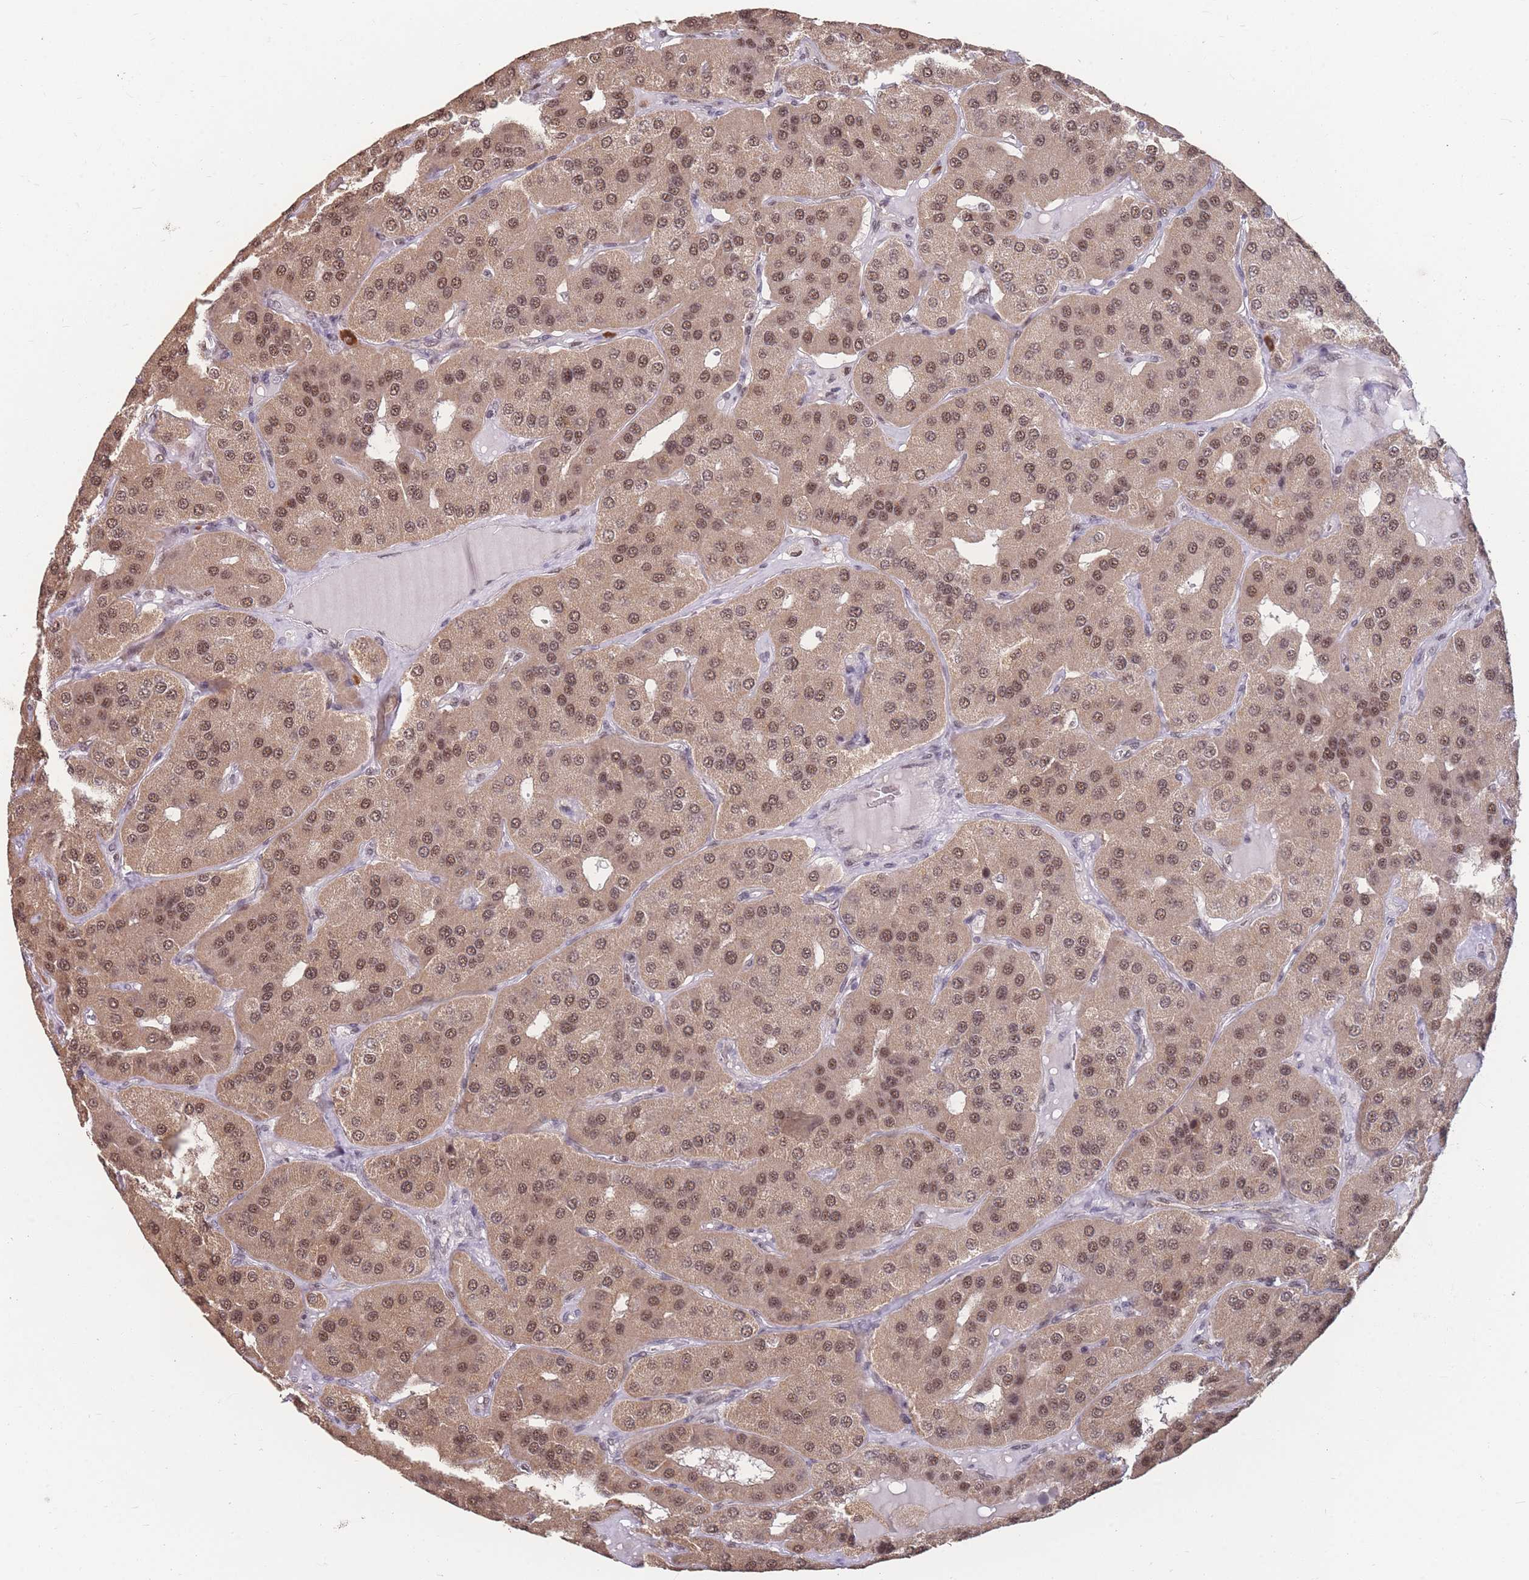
{"staining": {"intensity": "moderate", "quantity": ">75%", "location": "cytoplasmic/membranous,nuclear"}, "tissue": "parathyroid gland", "cell_type": "Glandular cells", "image_type": "normal", "snomed": [{"axis": "morphology", "description": "Normal tissue, NOS"}, {"axis": "morphology", "description": "Adenoma, NOS"}, {"axis": "topography", "description": "Parathyroid gland"}], "caption": "Immunohistochemistry (DAB) staining of normal human parathyroid gland displays moderate cytoplasmic/membranous,nuclear protein positivity in about >75% of glandular cells.", "gene": "SNRPA1", "patient": {"sex": "female", "age": 86}}